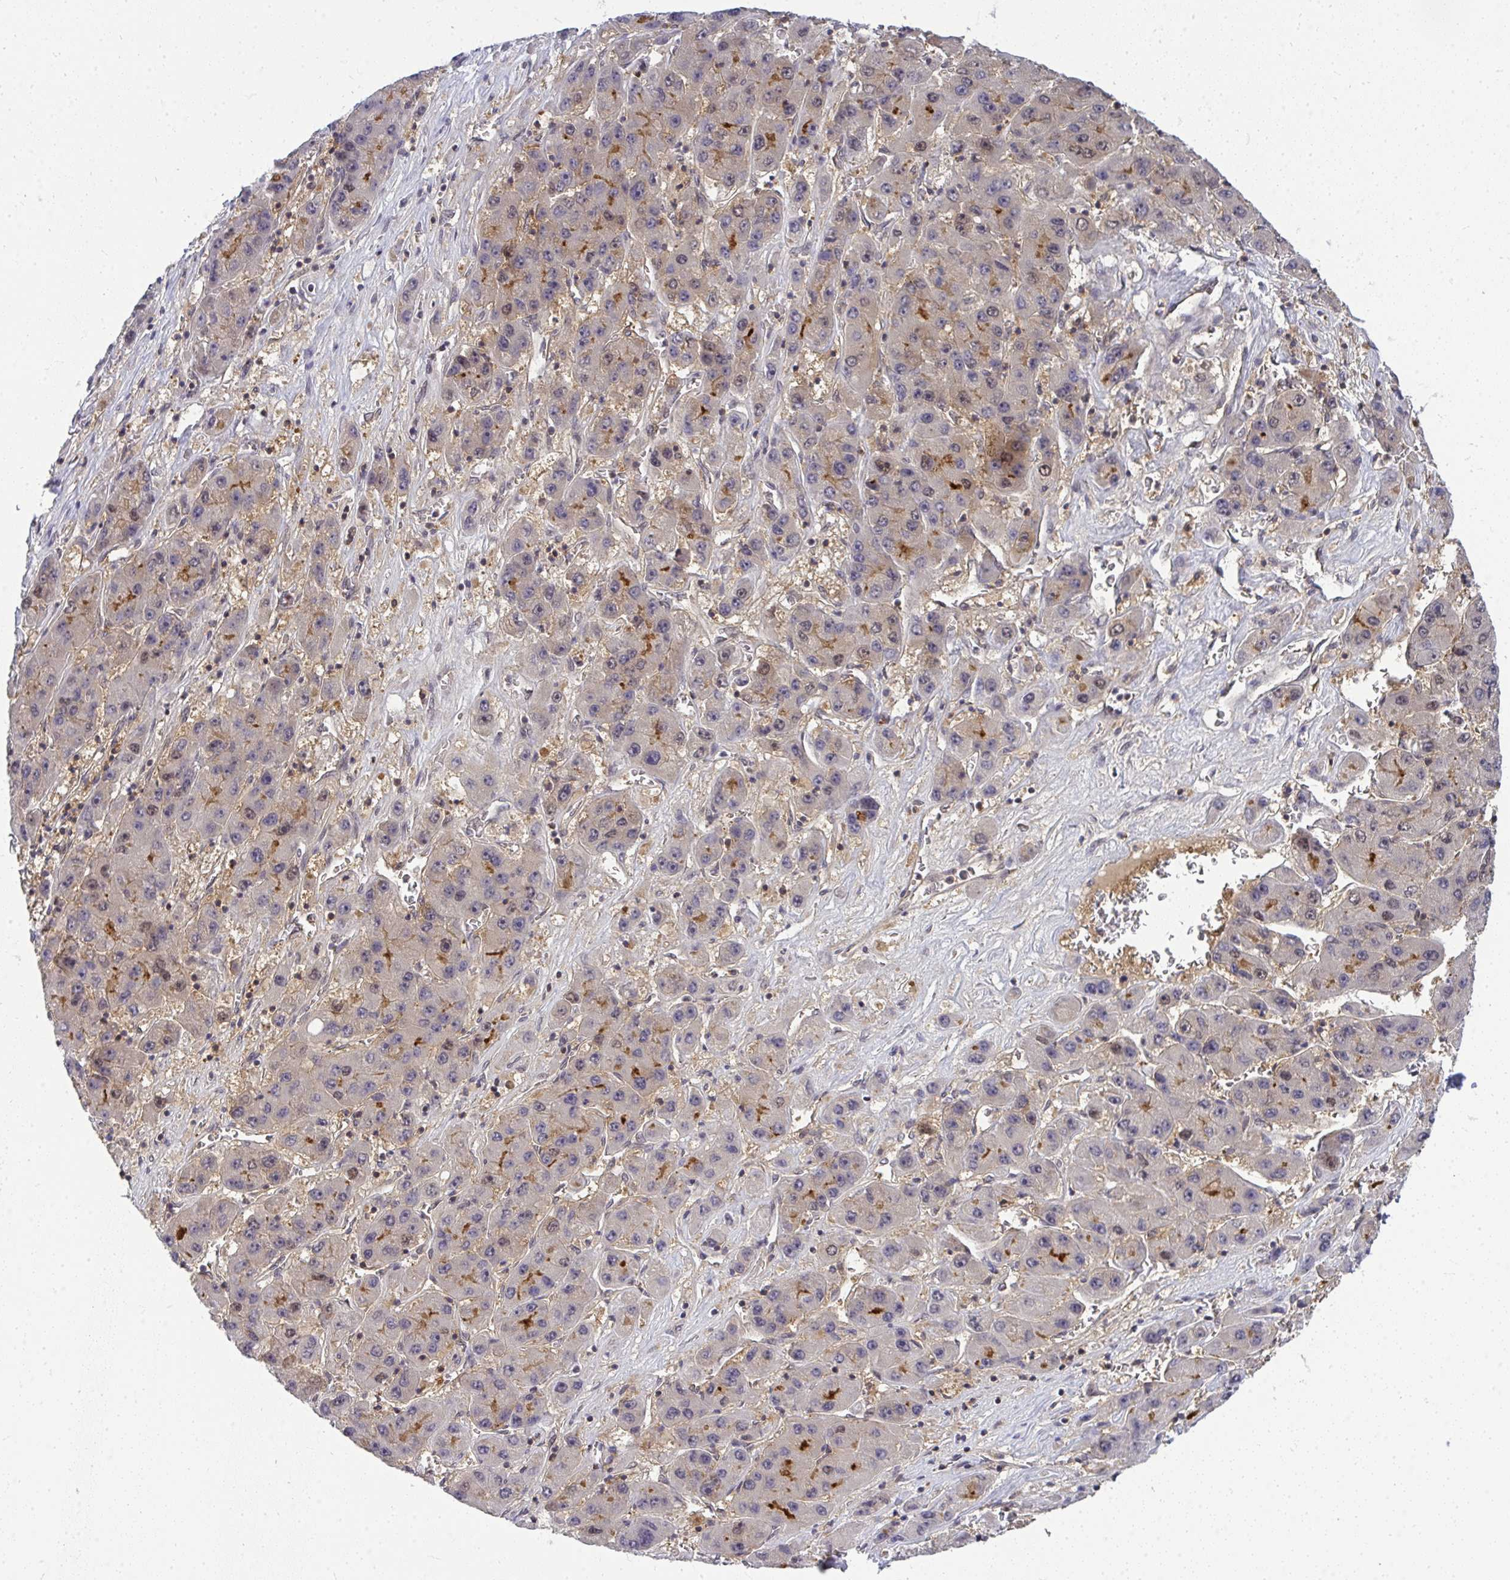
{"staining": {"intensity": "weak", "quantity": "25%-75%", "location": "cytoplasmic/membranous"}, "tissue": "liver cancer", "cell_type": "Tumor cells", "image_type": "cancer", "snomed": [{"axis": "morphology", "description": "Carcinoma, Hepatocellular, NOS"}, {"axis": "topography", "description": "Liver"}], "caption": "Liver cancer stained with a brown dye demonstrates weak cytoplasmic/membranous positive expression in approximately 25%-75% of tumor cells.", "gene": "HDHD2", "patient": {"sex": "female", "age": 61}}